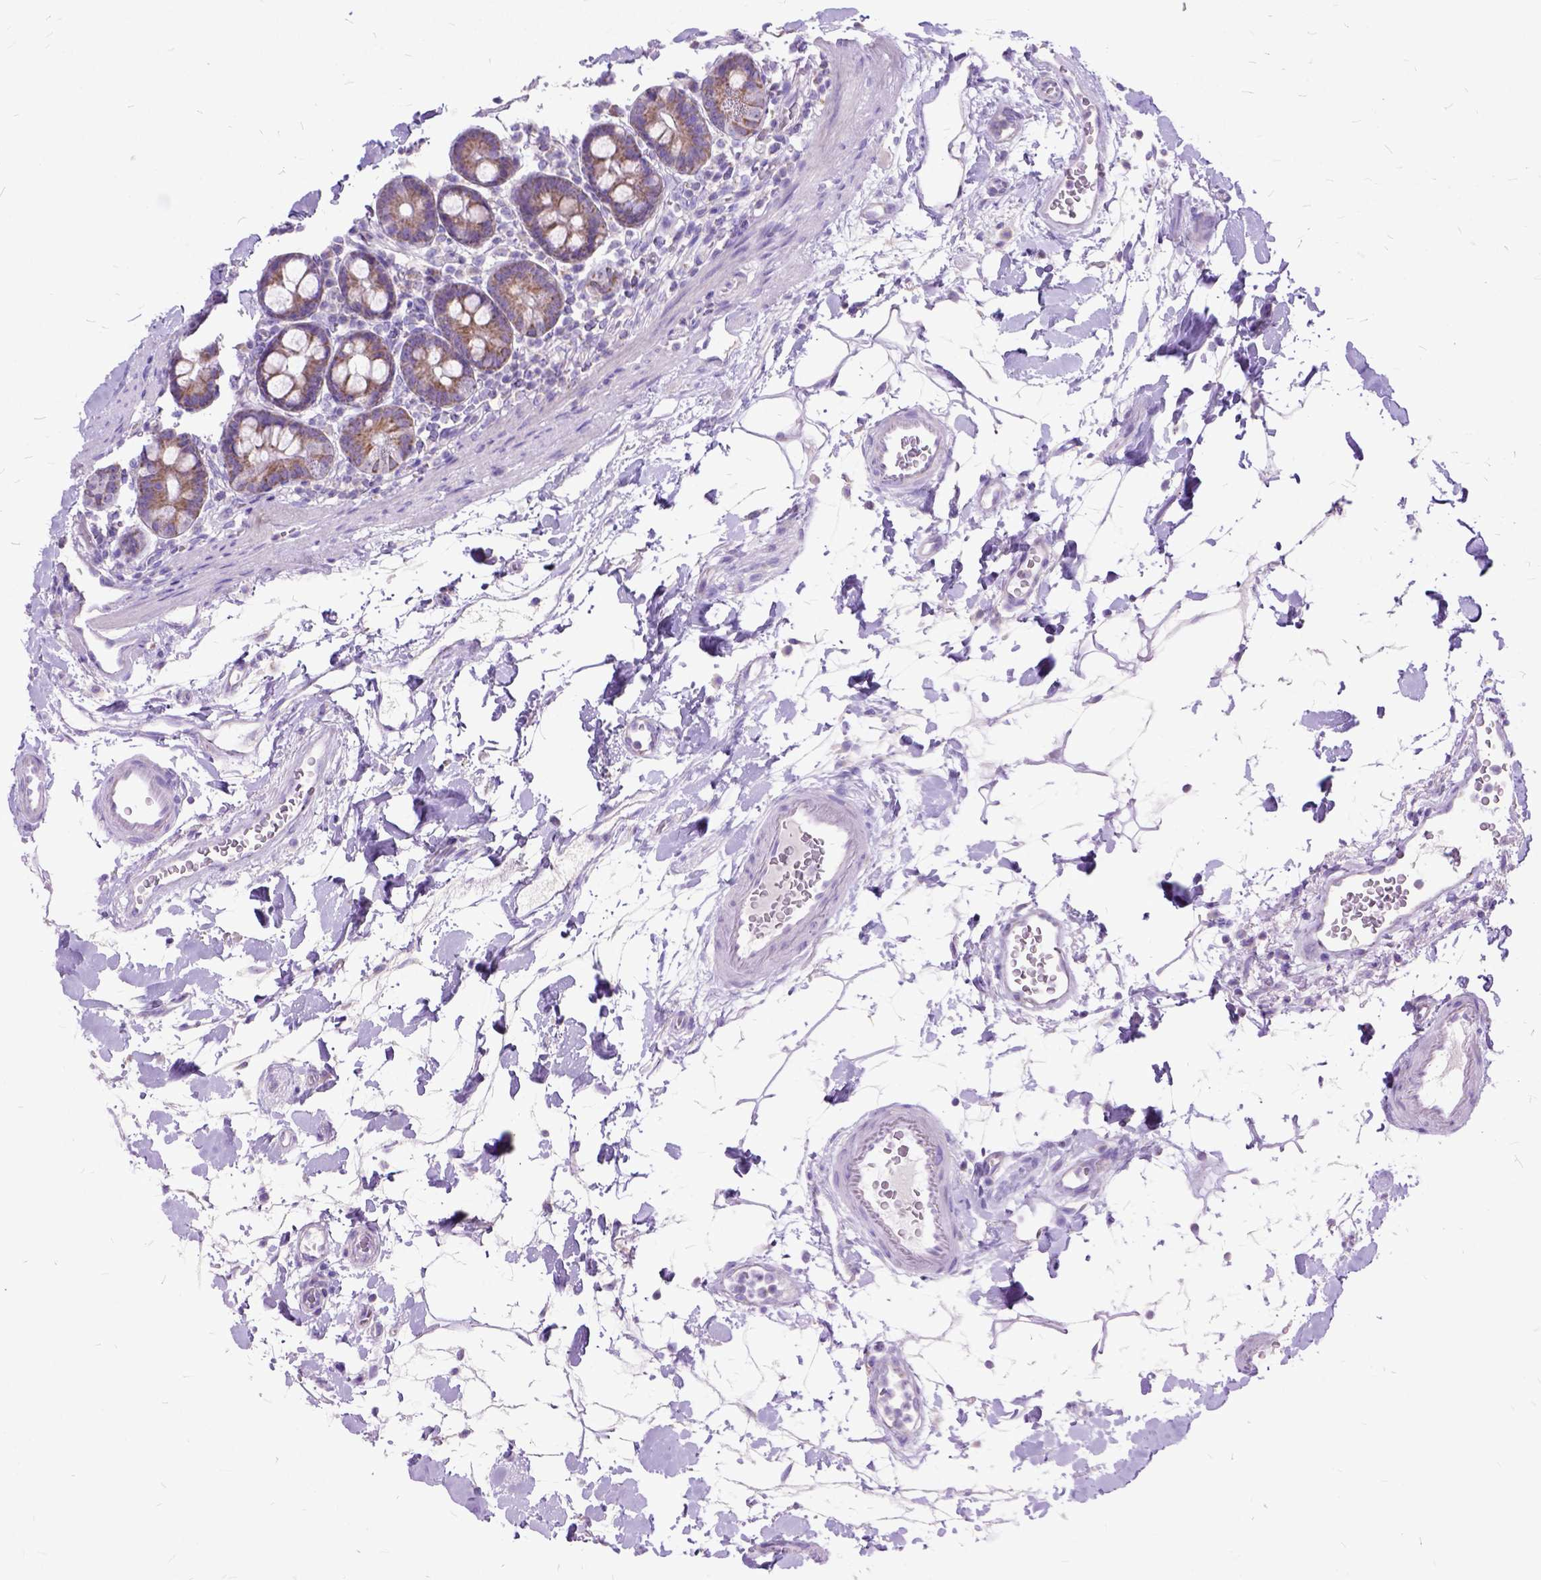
{"staining": {"intensity": "moderate", "quantity": ">75%", "location": "cytoplasmic/membranous"}, "tissue": "duodenum", "cell_type": "Glandular cells", "image_type": "normal", "snomed": [{"axis": "morphology", "description": "Normal tissue, NOS"}, {"axis": "topography", "description": "Pancreas"}, {"axis": "topography", "description": "Duodenum"}], "caption": "The micrograph shows a brown stain indicating the presence of a protein in the cytoplasmic/membranous of glandular cells in duodenum. The protein of interest is stained brown, and the nuclei are stained in blue (DAB (3,3'-diaminobenzidine) IHC with brightfield microscopy, high magnification).", "gene": "CTAG2", "patient": {"sex": "male", "age": 59}}